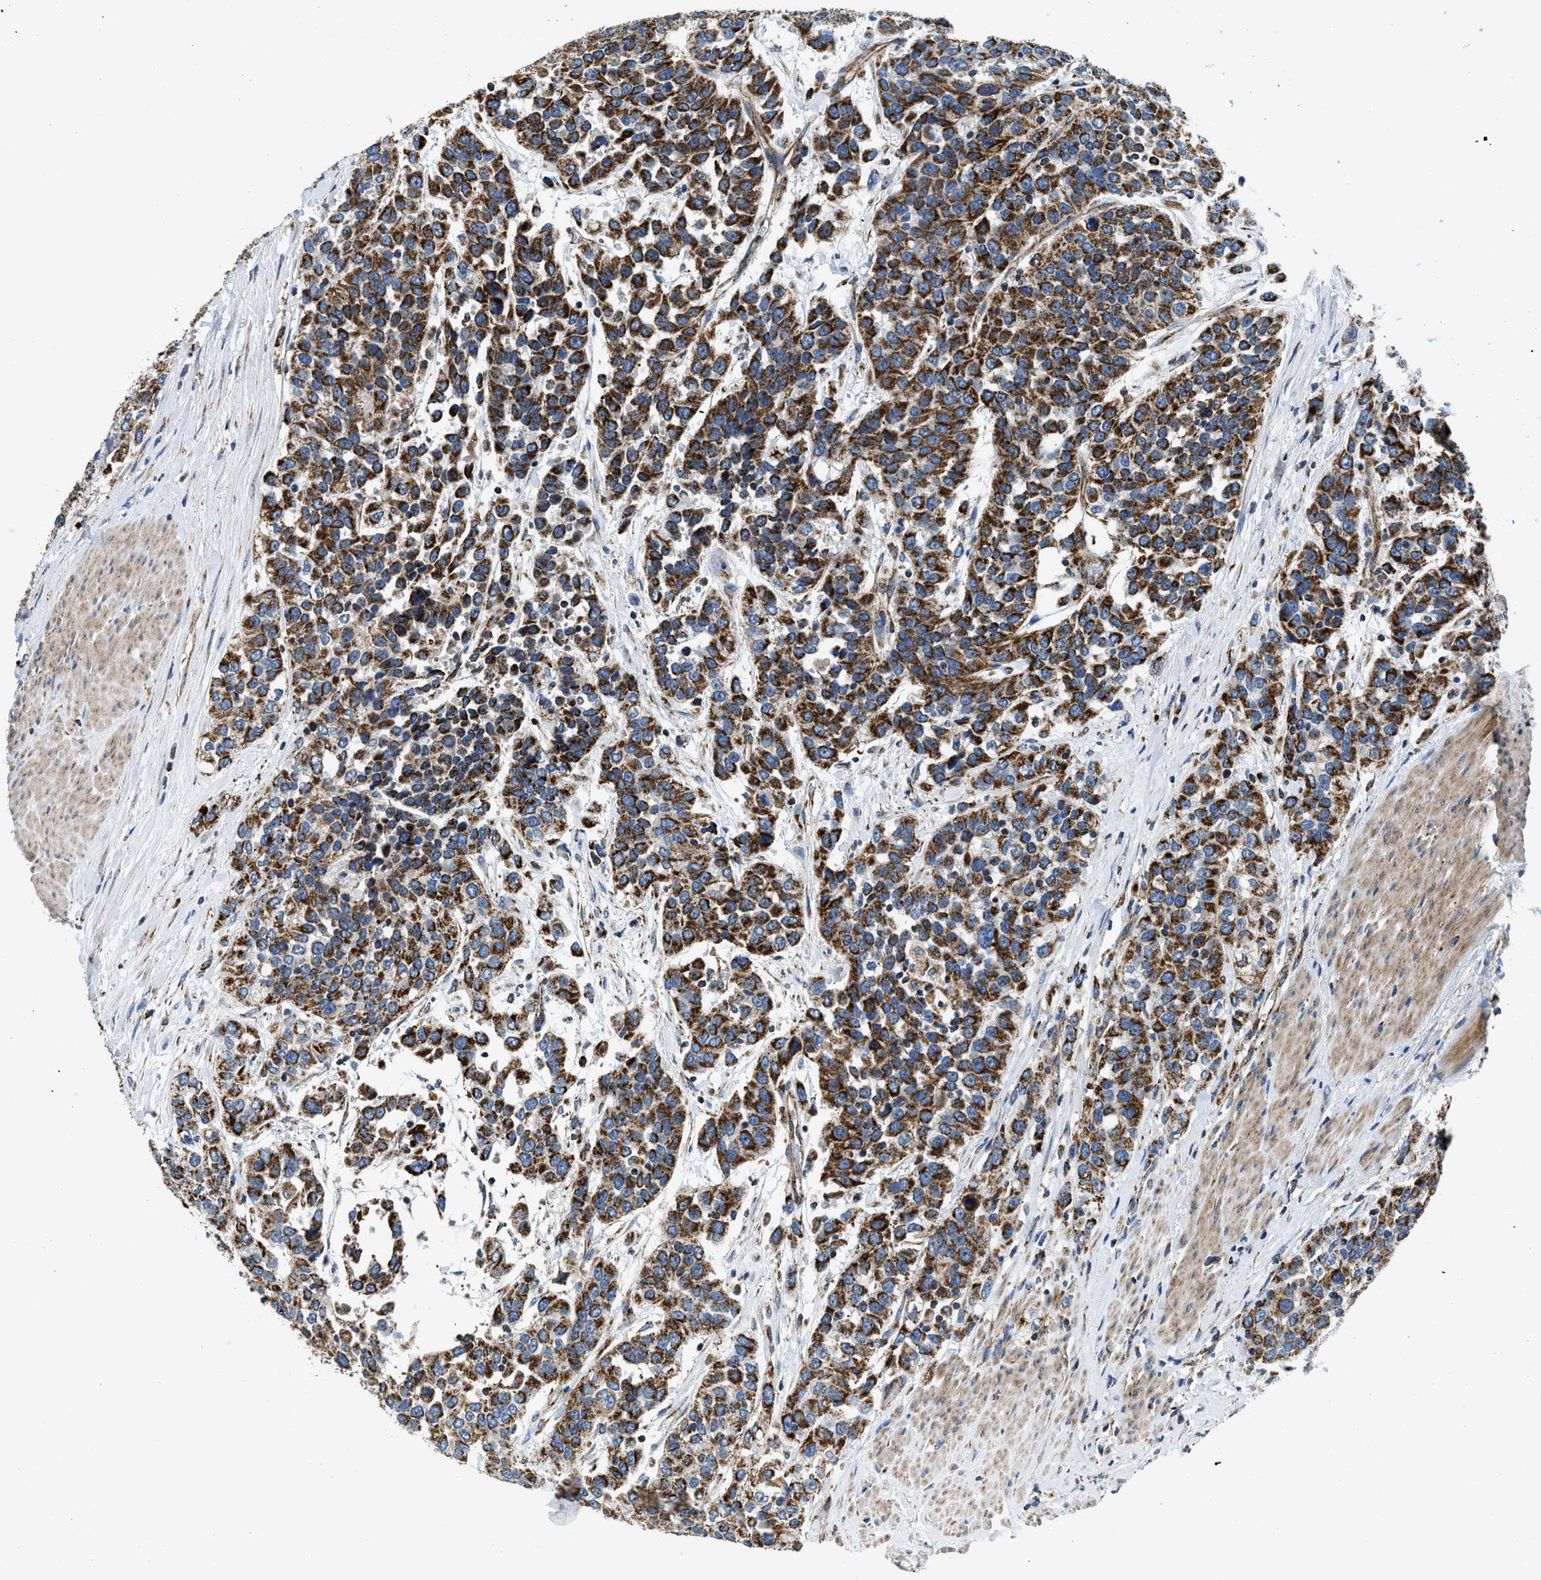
{"staining": {"intensity": "strong", "quantity": ">75%", "location": "cytoplasmic/membranous"}, "tissue": "urothelial cancer", "cell_type": "Tumor cells", "image_type": "cancer", "snomed": [{"axis": "morphology", "description": "Urothelial carcinoma, High grade"}, {"axis": "topography", "description": "Urinary bladder"}], "caption": "Immunohistochemical staining of urothelial cancer reveals high levels of strong cytoplasmic/membranous protein staining in approximately >75% of tumor cells. (DAB (3,3'-diaminobenzidine) IHC, brown staining for protein, blue staining for nuclei).", "gene": "STK33", "patient": {"sex": "female", "age": 80}}